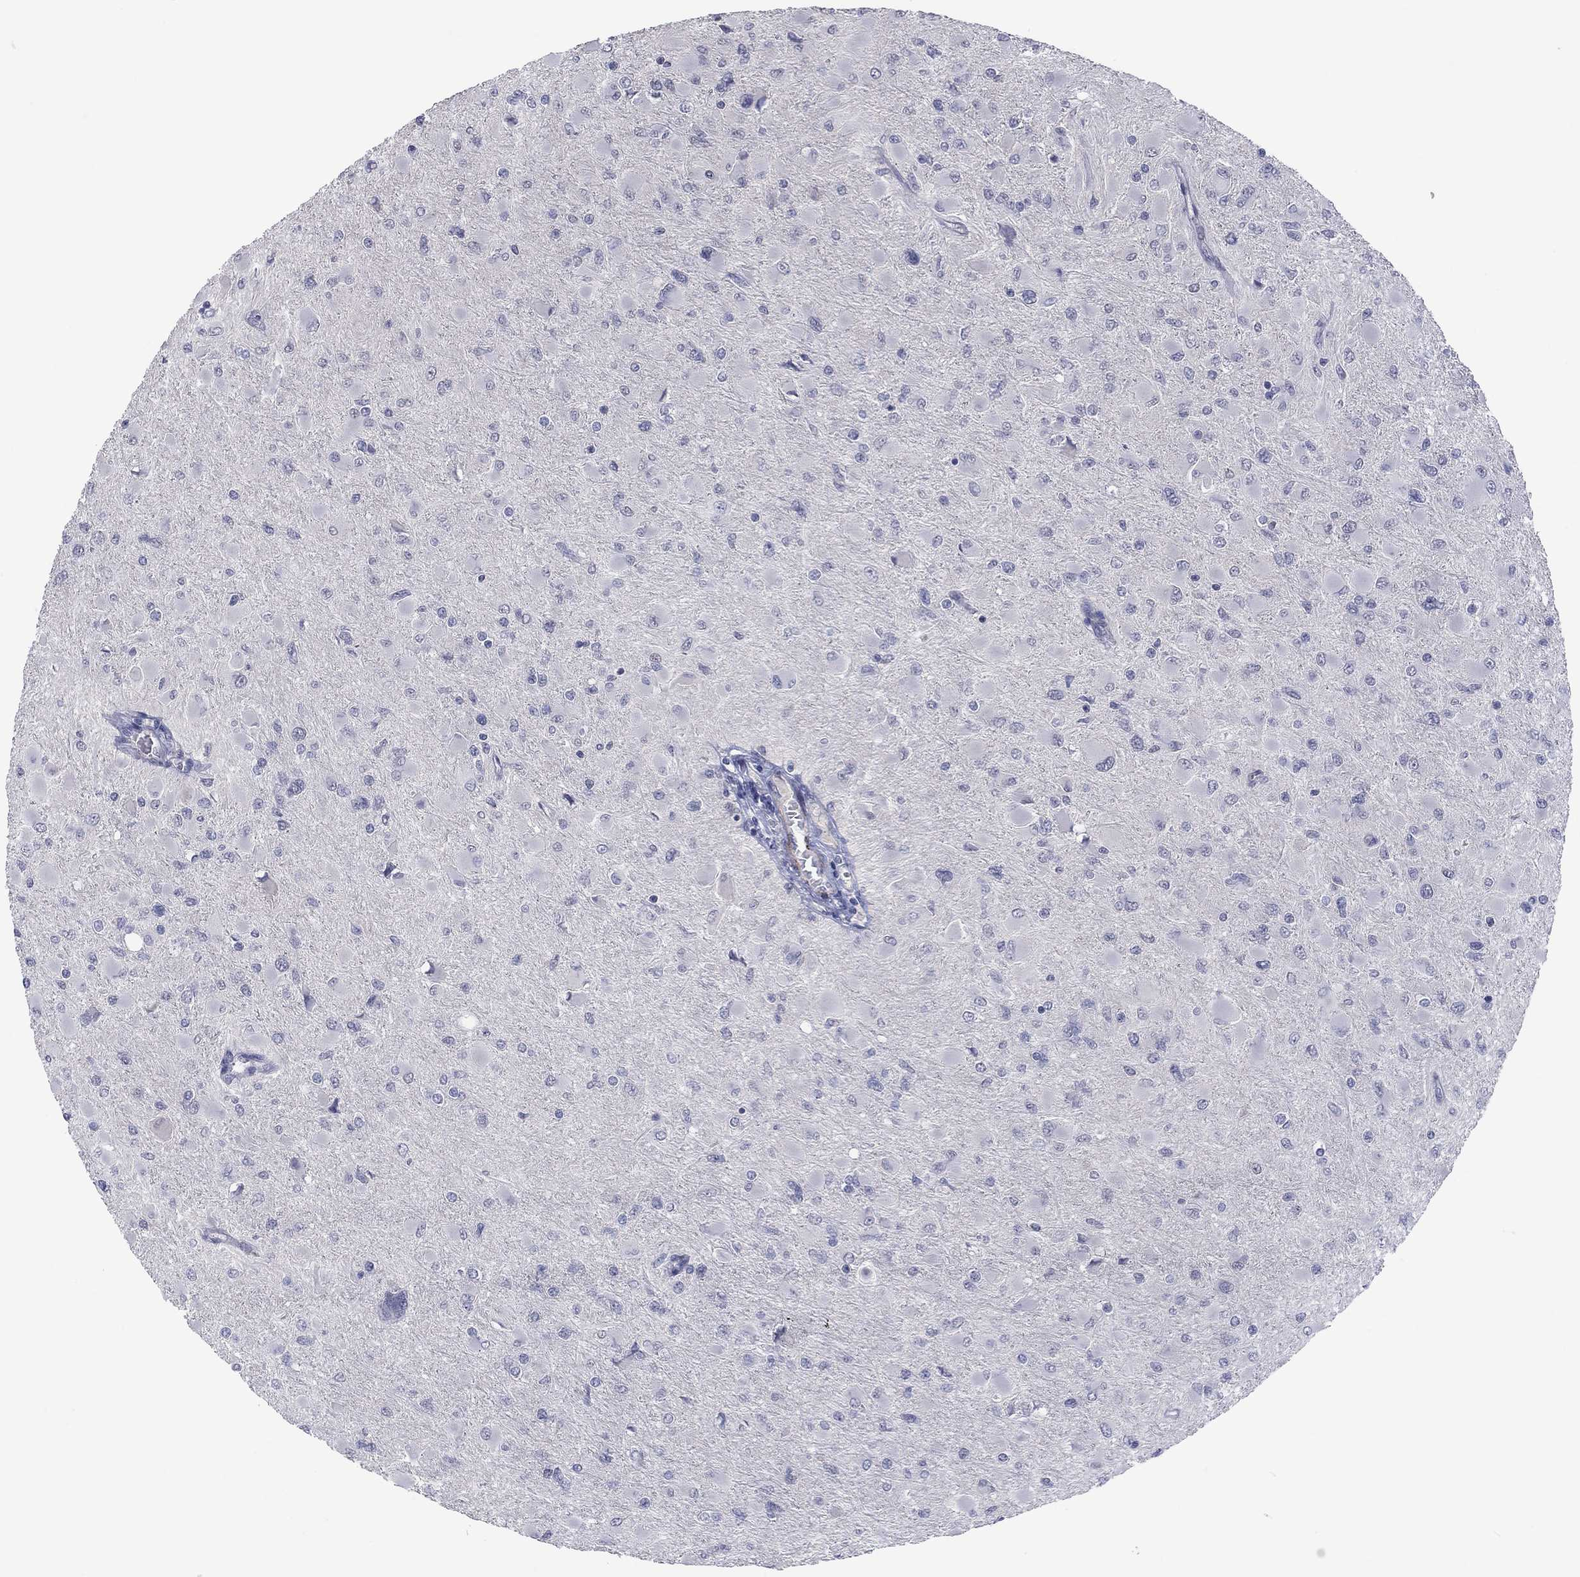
{"staining": {"intensity": "negative", "quantity": "none", "location": "none"}, "tissue": "glioma", "cell_type": "Tumor cells", "image_type": "cancer", "snomed": [{"axis": "morphology", "description": "Glioma, malignant, High grade"}, {"axis": "topography", "description": "Cerebral cortex"}], "caption": "IHC of malignant glioma (high-grade) shows no positivity in tumor cells. Brightfield microscopy of IHC stained with DAB (3,3'-diaminobenzidine) (brown) and hematoxylin (blue), captured at high magnification.", "gene": "IP6K3", "patient": {"sex": "female", "age": 36}}